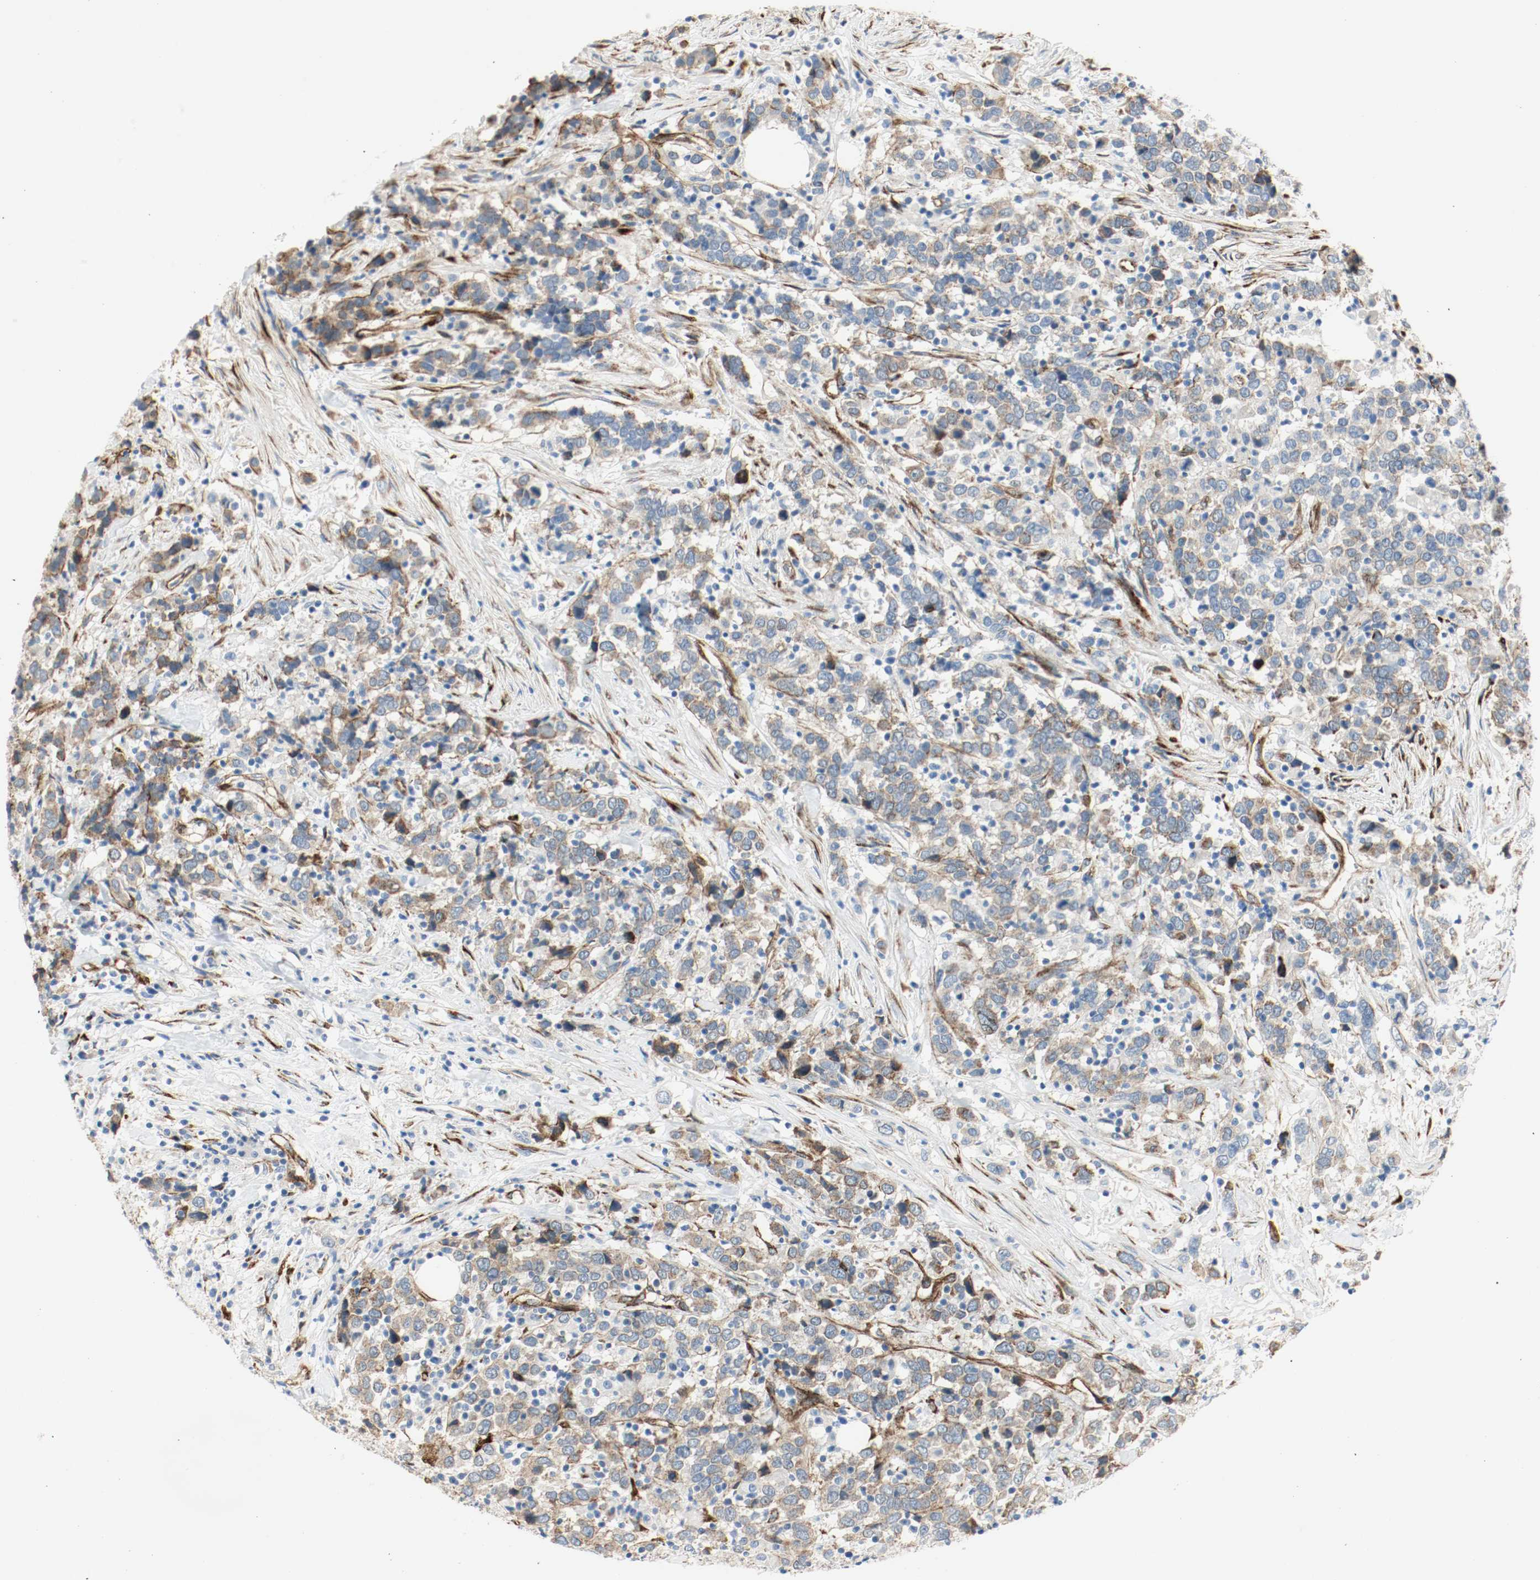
{"staining": {"intensity": "moderate", "quantity": ">75%", "location": "cytoplasmic/membranous"}, "tissue": "urothelial cancer", "cell_type": "Tumor cells", "image_type": "cancer", "snomed": [{"axis": "morphology", "description": "Urothelial carcinoma, High grade"}, {"axis": "topography", "description": "Urinary bladder"}], "caption": "IHC staining of urothelial carcinoma (high-grade), which reveals medium levels of moderate cytoplasmic/membranous positivity in about >75% of tumor cells indicating moderate cytoplasmic/membranous protein positivity. The staining was performed using DAB (3,3'-diaminobenzidine) (brown) for protein detection and nuclei were counterstained in hematoxylin (blue).", "gene": "LAMB1", "patient": {"sex": "male", "age": 61}}